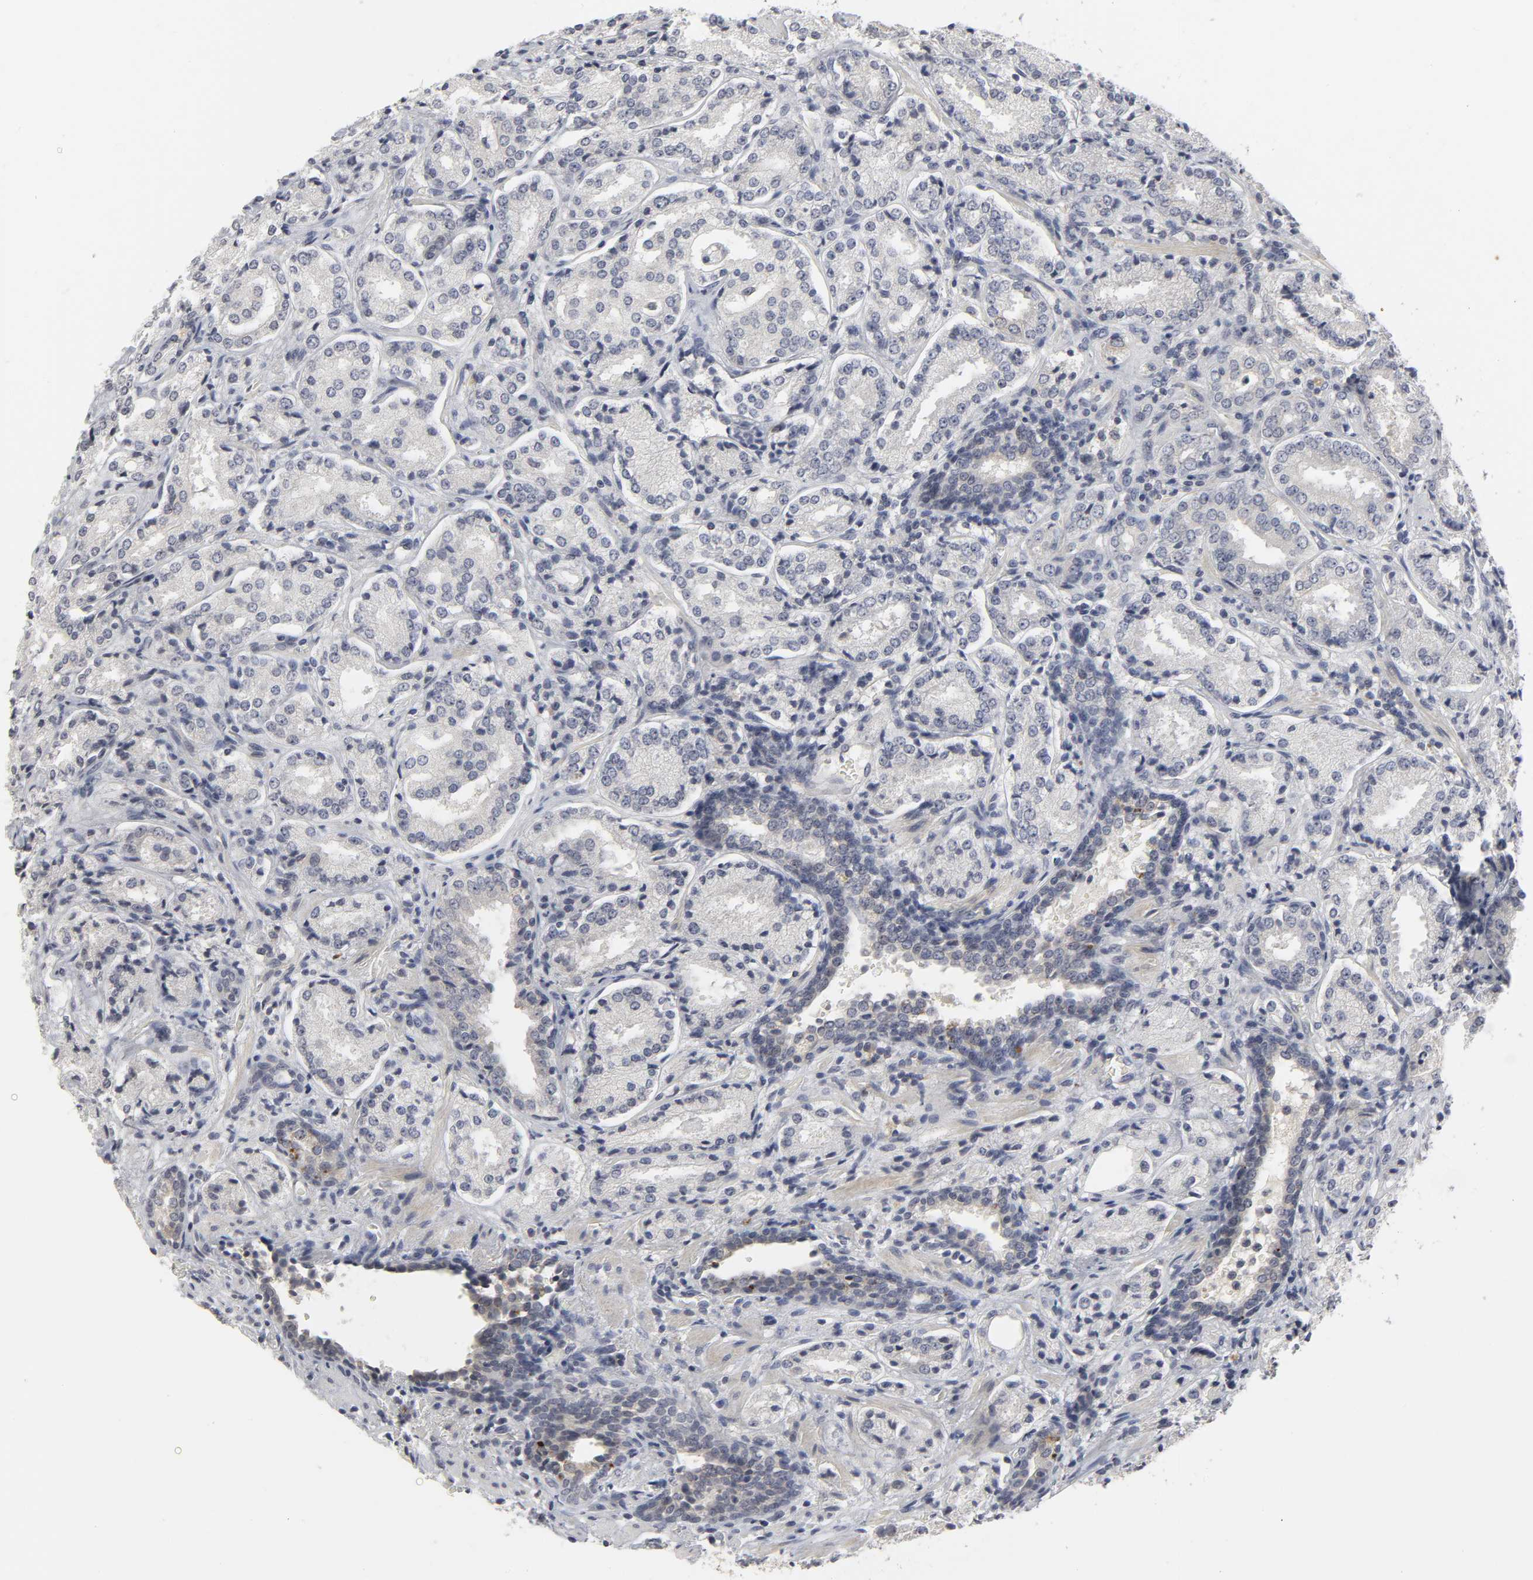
{"staining": {"intensity": "negative", "quantity": "none", "location": "none"}, "tissue": "prostate cancer", "cell_type": "Tumor cells", "image_type": "cancer", "snomed": [{"axis": "morphology", "description": "Adenocarcinoma, High grade"}, {"axis": "topography", "description": "Prostate"}], "caption": "A photomicrograph of high-grade adenocarcinoma (prostate) stained for a protein reveals no brown staining in tumor cells.", "gene": "TCAP", "patient": {"sex": "male", "age": 58}}